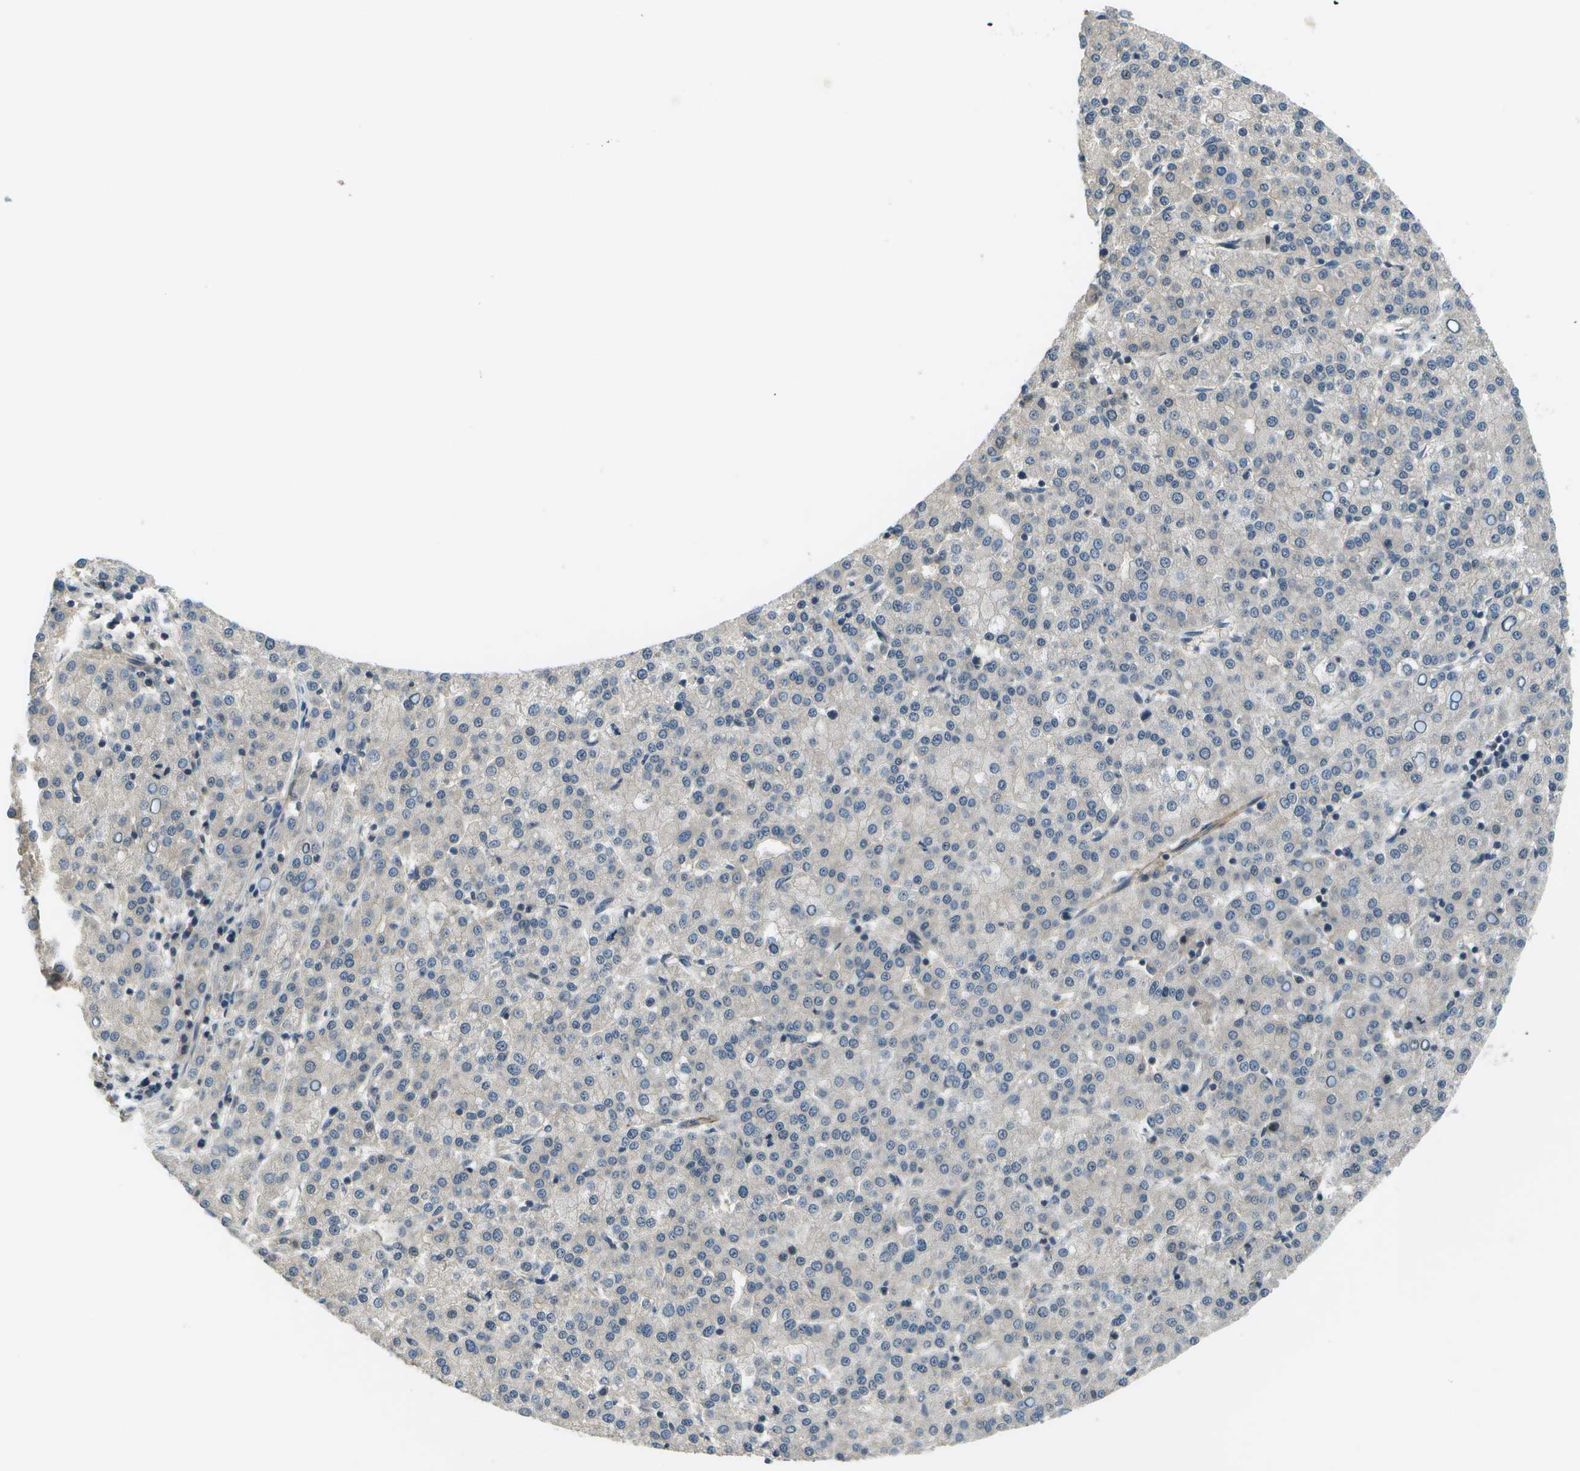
{"staining": {"intensity": "negative", "quantity": "none", "location": "none"}, "tissue": "liver cancer", "cell_type": "Tumor cells", "image_type": "cancer", "snomed": [{"axis": "morphology", "description": "Carcinoma, Hepatocellular, NOS"}, {"axis": "topography", "description": "Liver"}], "caption": "IHC histopathology image of liver cancer stained for a protein (brown), which exhibits no staining in tumor cells. (IHC, brightfield microscopy, high magnification).", "gene": "ENPP5", "patient": {"sex": "female", "age": 58}}